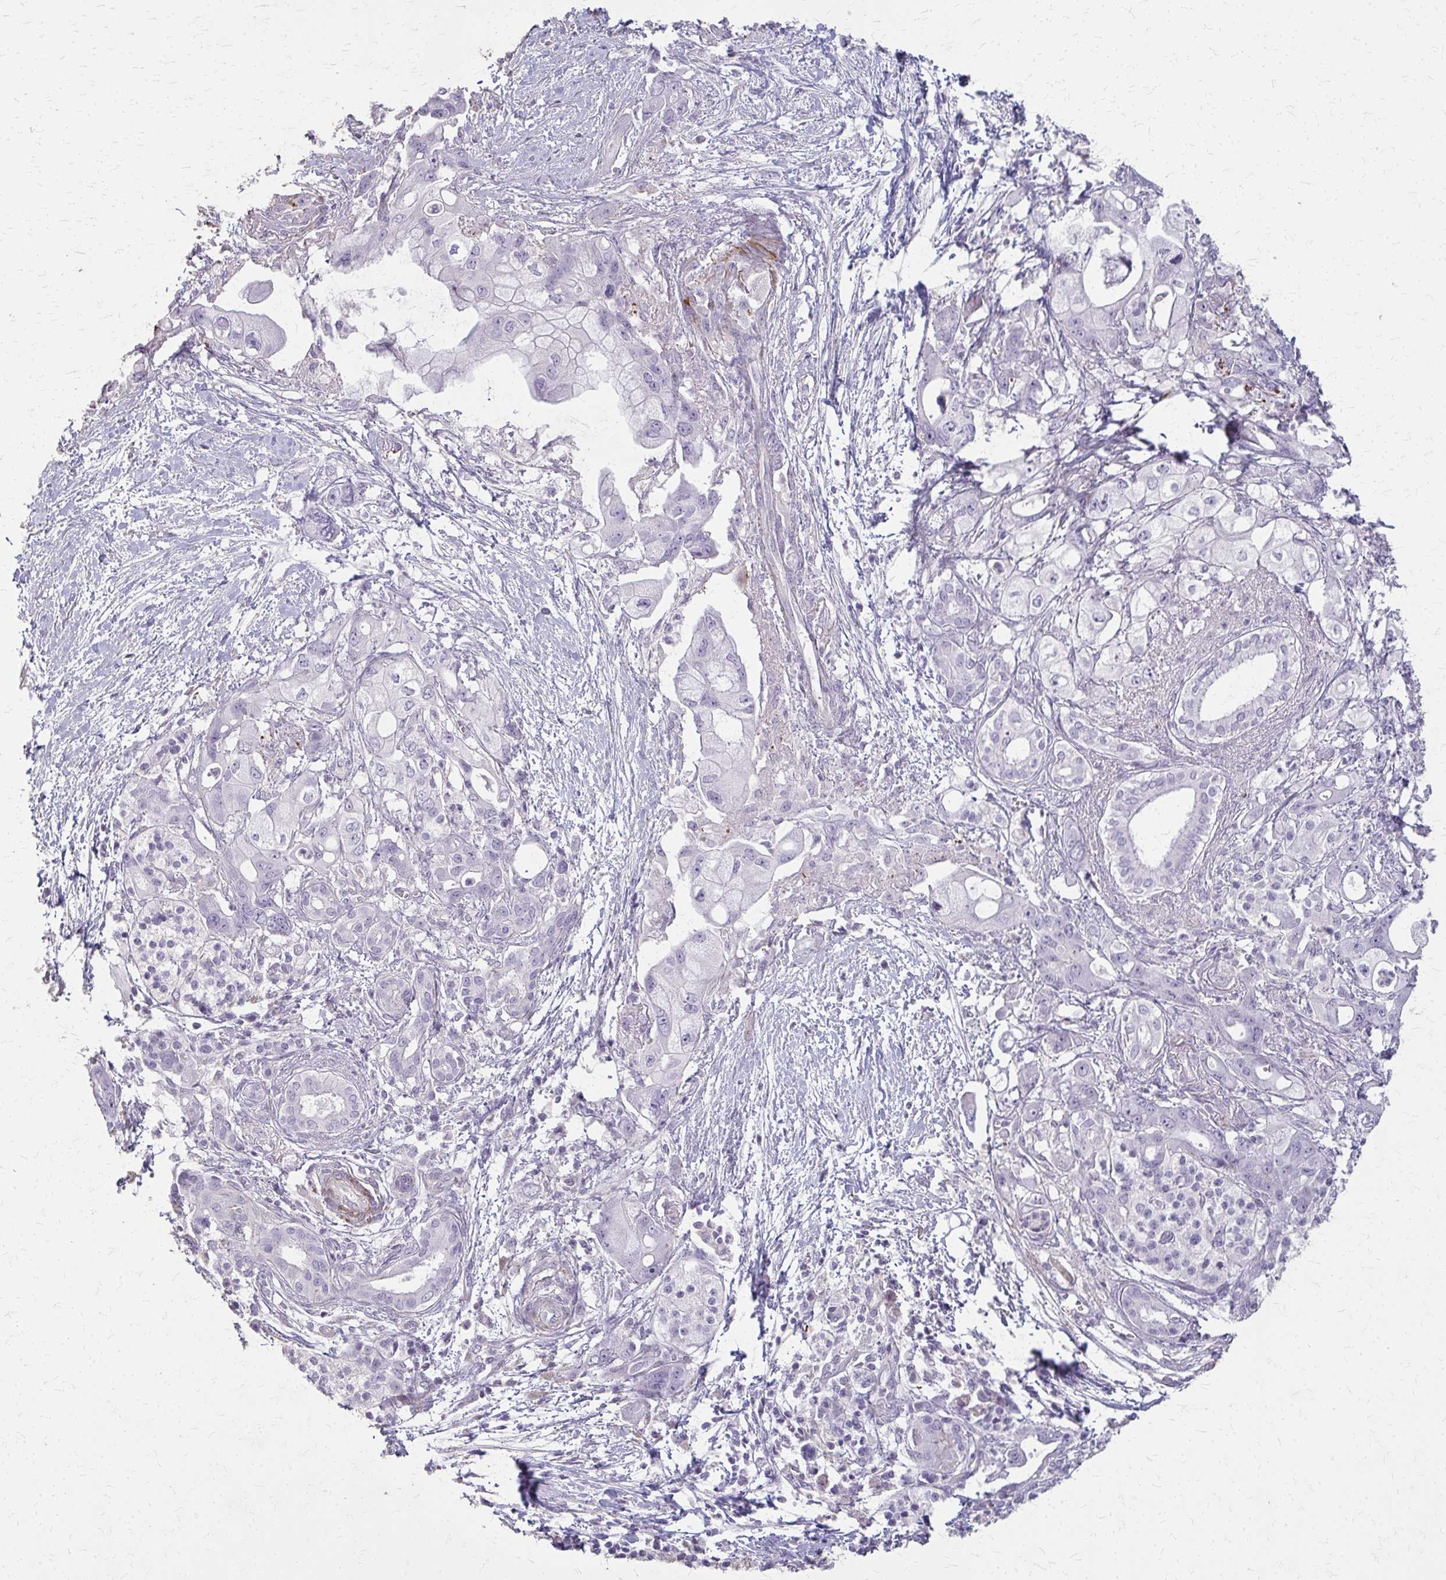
{"staining": {"intensity": "negative", "quantity": "none", "location": "none"}, "tissue": "pancreatic cancer", "cell_type": "Tumor cells", "image_type": "cancer", "snomed": [{"axis": "morphology", "description": "Adenocarcinoma, NOS"}, {"axis": "topography", "description": "Pancreas"}], "caption": "This is an immunohistochemistry micrograph of human pancreatic cancer. There is no staining in tumor cells.", "gene": "TENM4", "patient": {"sex": "male", "age": 68}}